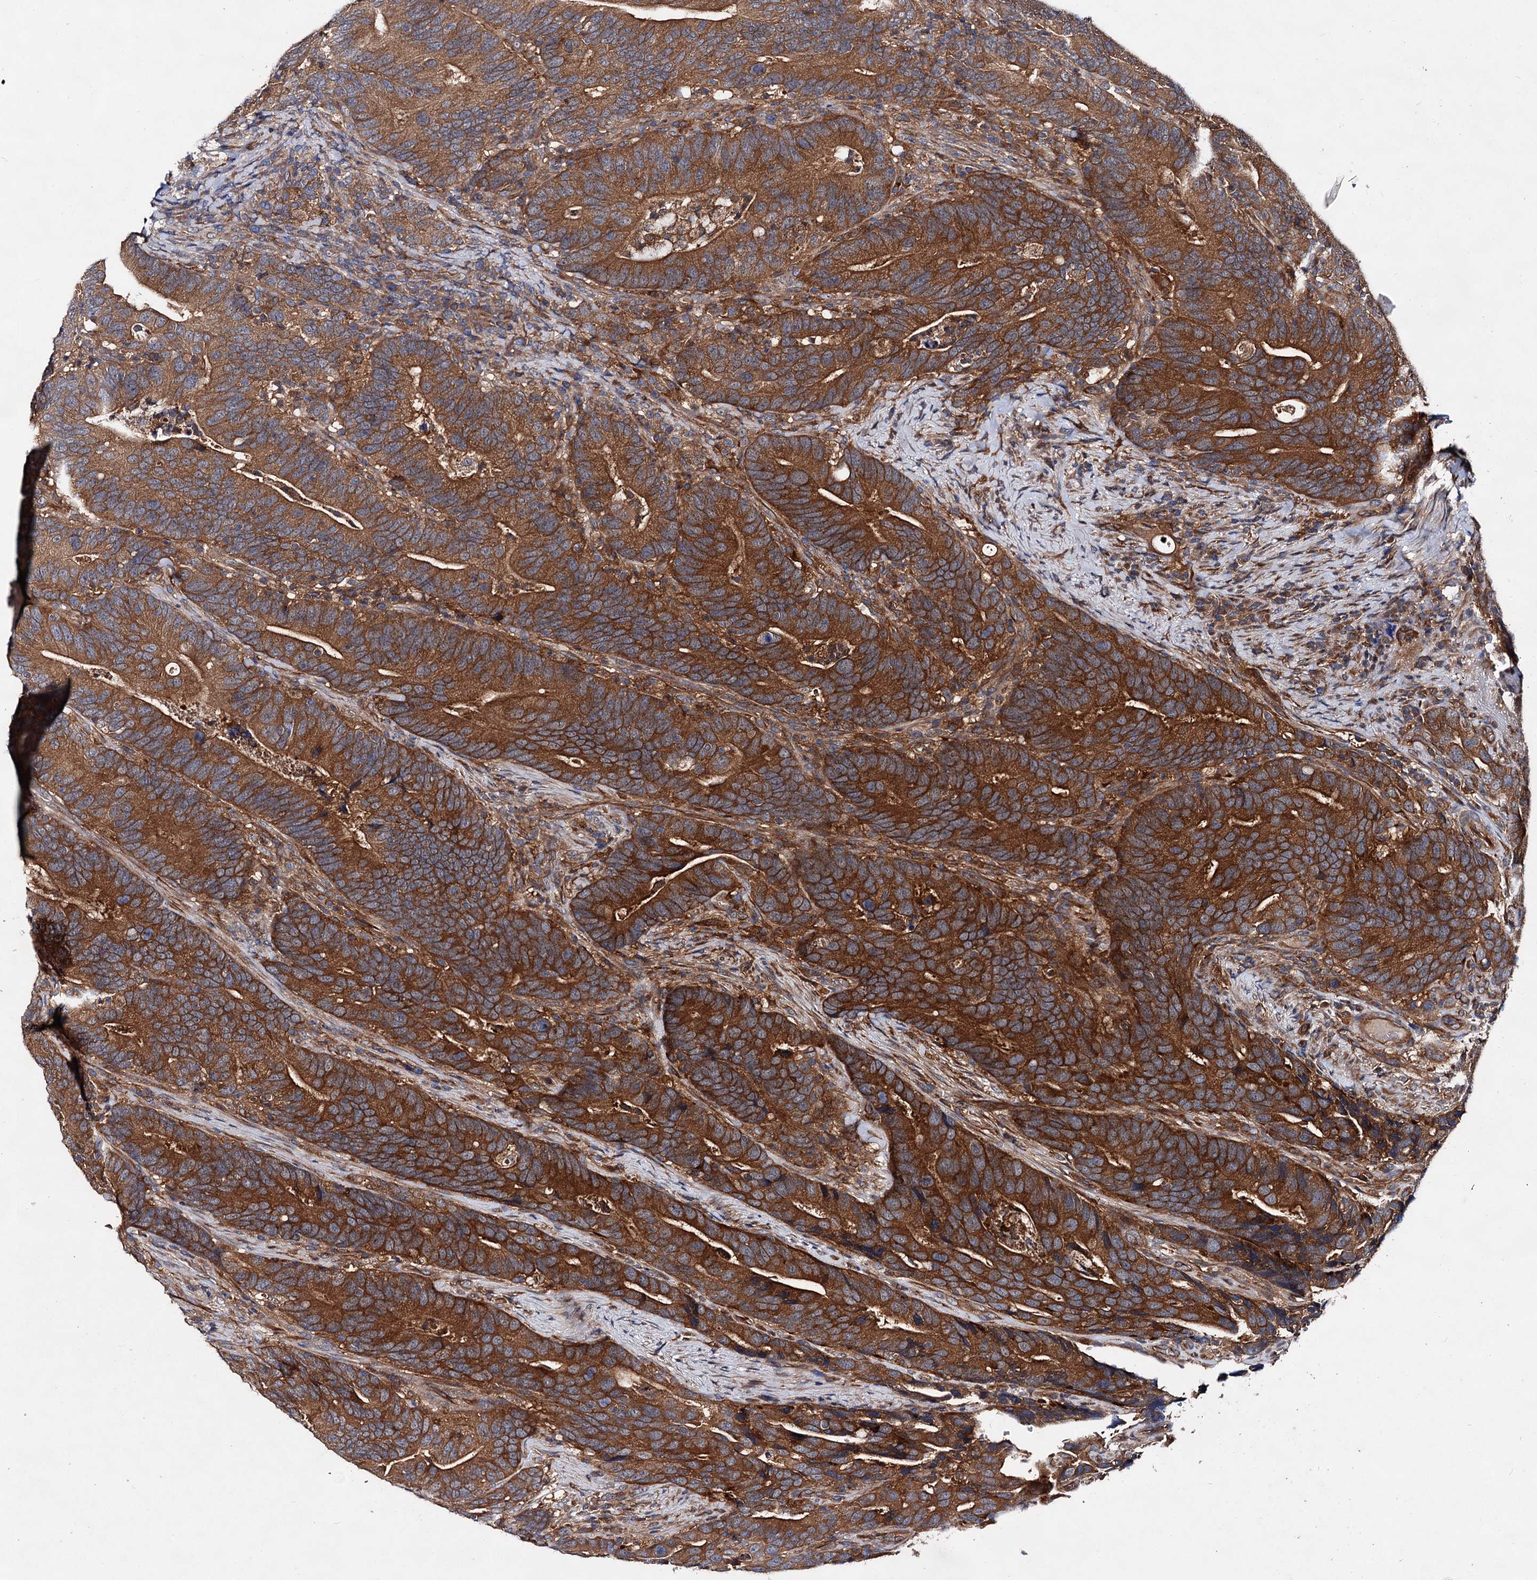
{"staining": {"intensity": "strong", "quantity": ">75%", "location": "cytoplasmic/membranous"}, "tissue": "colorectal cancer", "cell_type": "Tumor cells", "image_type": "cancer", "snomed": [{"axis": "morphology", "description": "Adenocarcinoma, NOS"}, {"axis": "topography", "description": "Colon"}], "caption": "The immunohistochemical stain shows strong cytoplasmic/membranous positivity in tumor cells of colorectal cancer (adenocarcinoma) tissue.", "gene": "VPS29", "patient": {"sex": "female", "age": 66}}